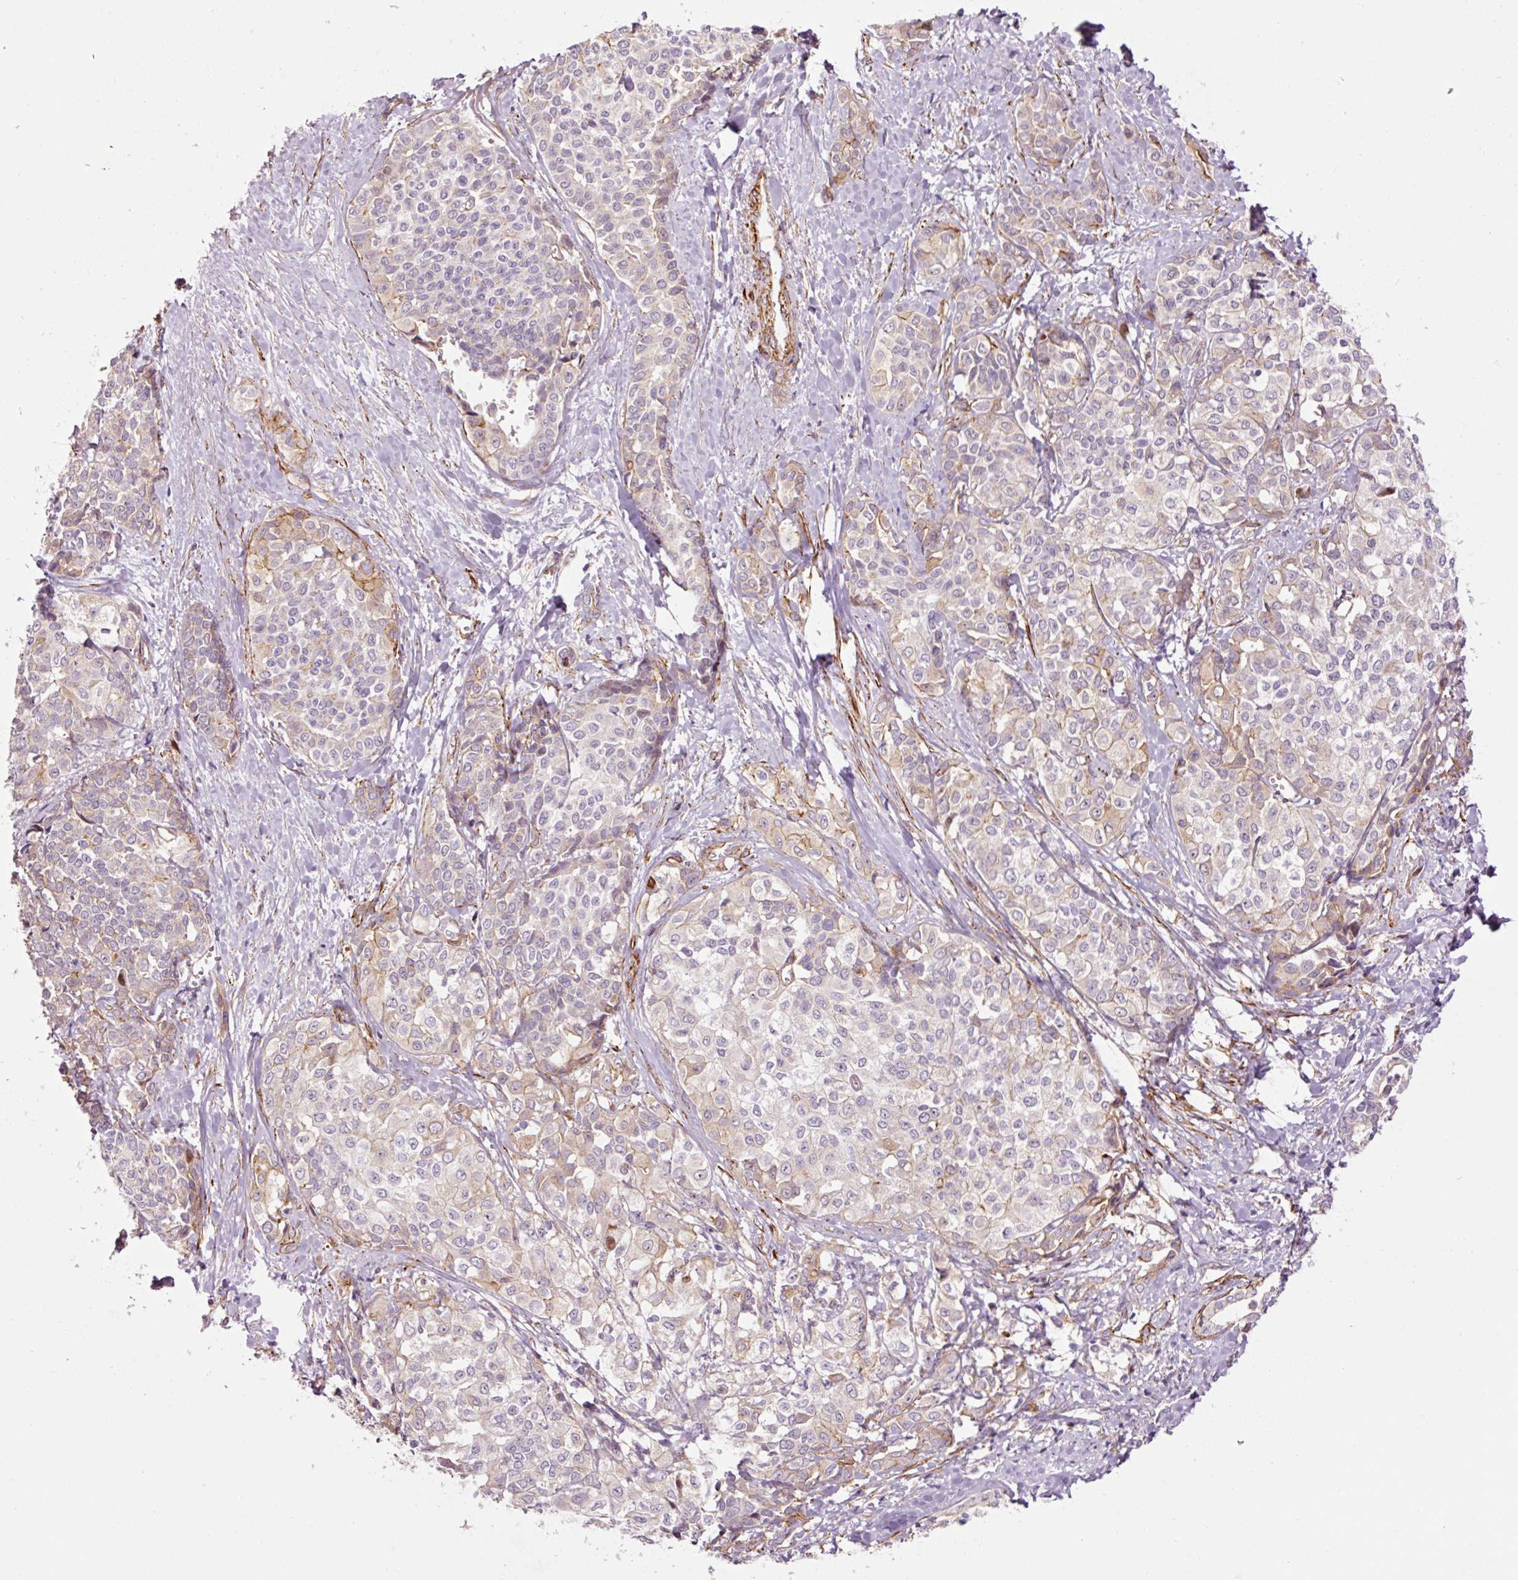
{"staining": {"intensity": "weak", "quantity": "<25%", "location": "cytoplasmic/membranous"}, "tissue": "liver cancer", "cell_type": "Tumor cells", "image_type": "cancer", "snomed": [{"axis": "morphology", "description": "Cholangiocarcinoma"}, {"axis": "topography", "description": "Liver"}], "caption": "Cholangiocarcinoma (liver) stained for a protein using immunohistochemistry displays no staining tumor cells.", "gene": "ANKRD20A1", "patient": {"sex": "female", "age": 77}}